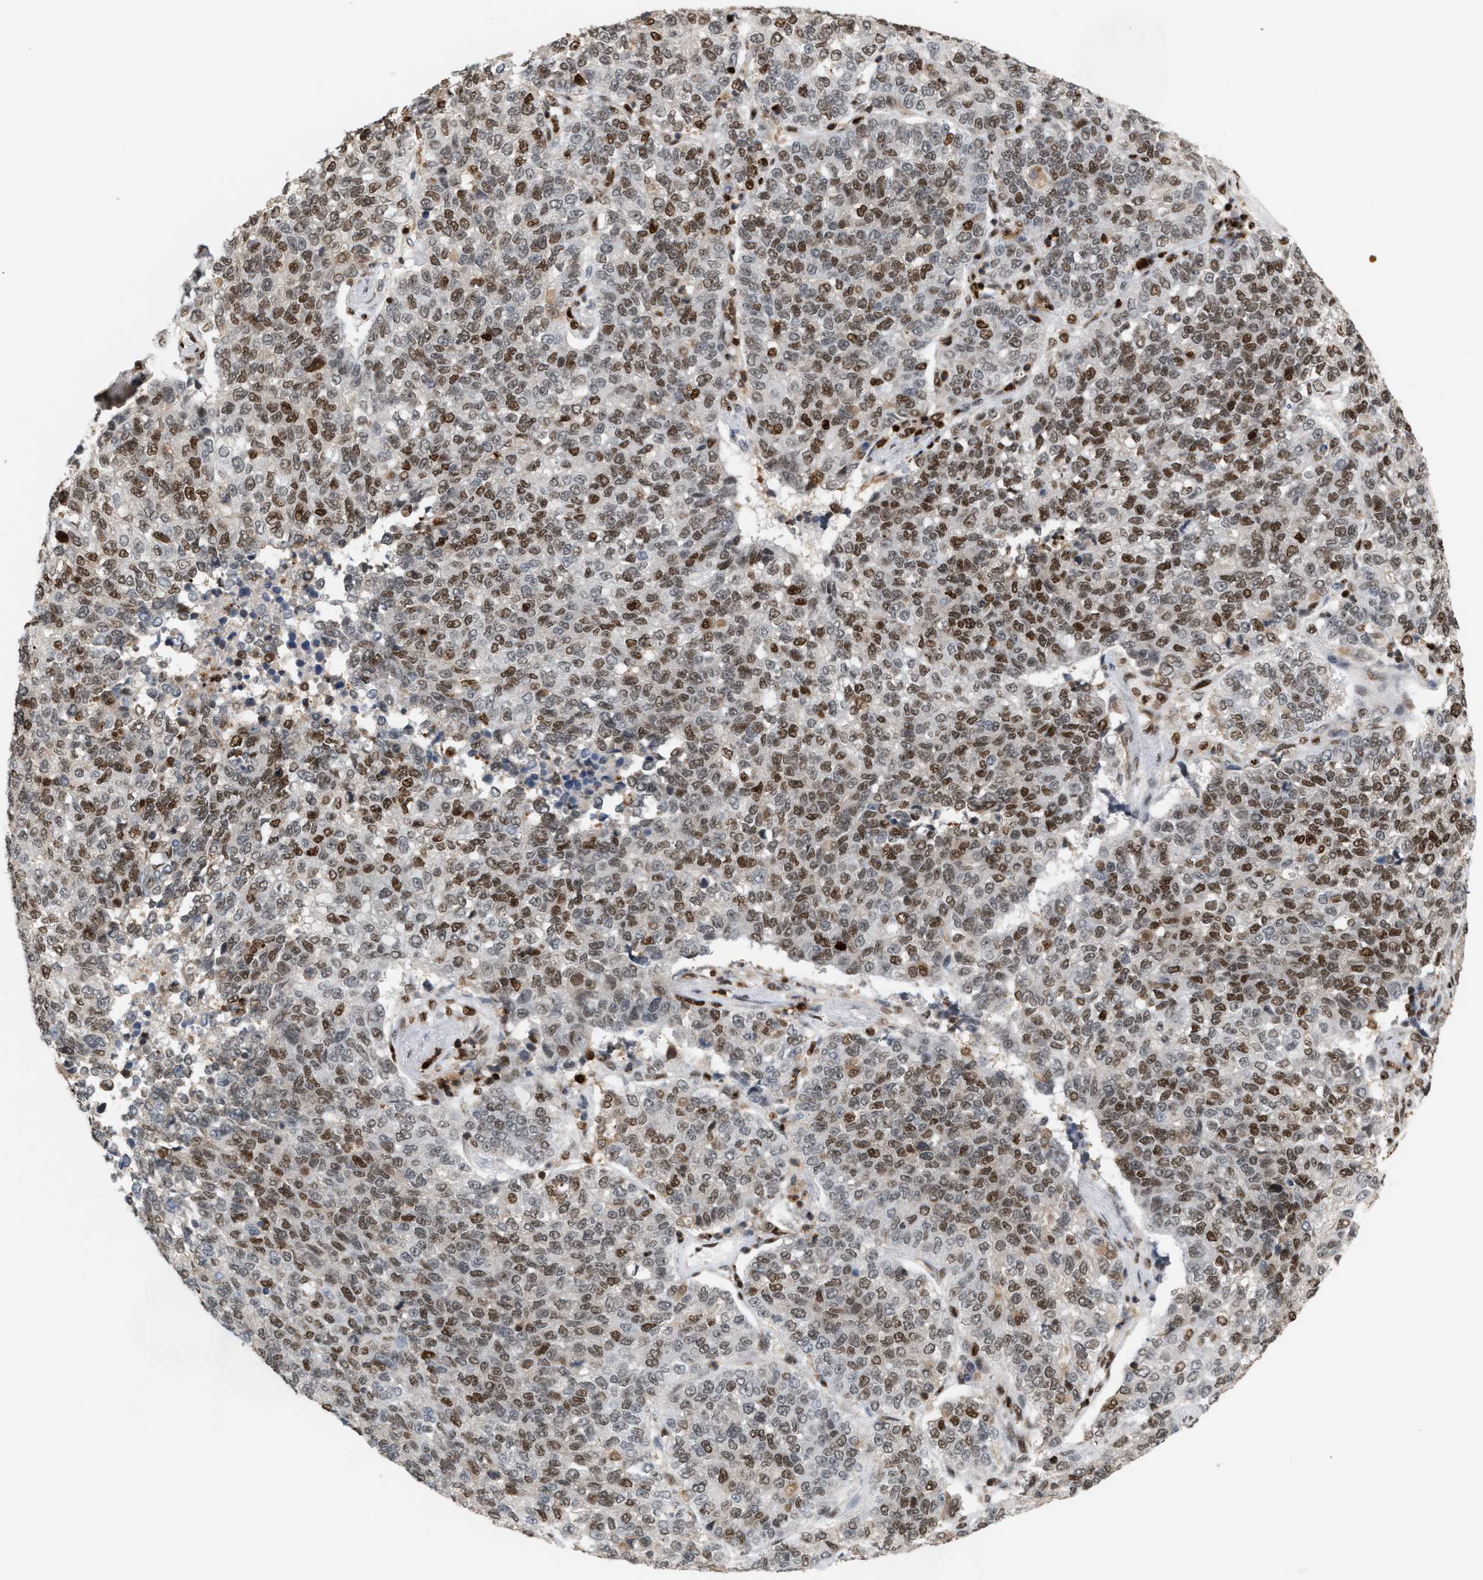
{"staining": {"intensity": "moderate", "quantity": ">75%", "location": "nuclear"}, "tissue": "lung cancer", "cell_type": "Tumor cells", "image_type": "cancer", "snomed": [{"axis": "morphology", "description": "Adenocarcinoma, NOS"}, {"axis": "topography", "description": "Lung"}], "caption": "Adenocarcinoma (lung) was stained to show a protein in brown. There is medium levels of moderate nuclear positivity in approximately >75% of tumor cells.", "gene": "RNASEK-C17orf49", "patient": {"sex": "male", "age": 49}}